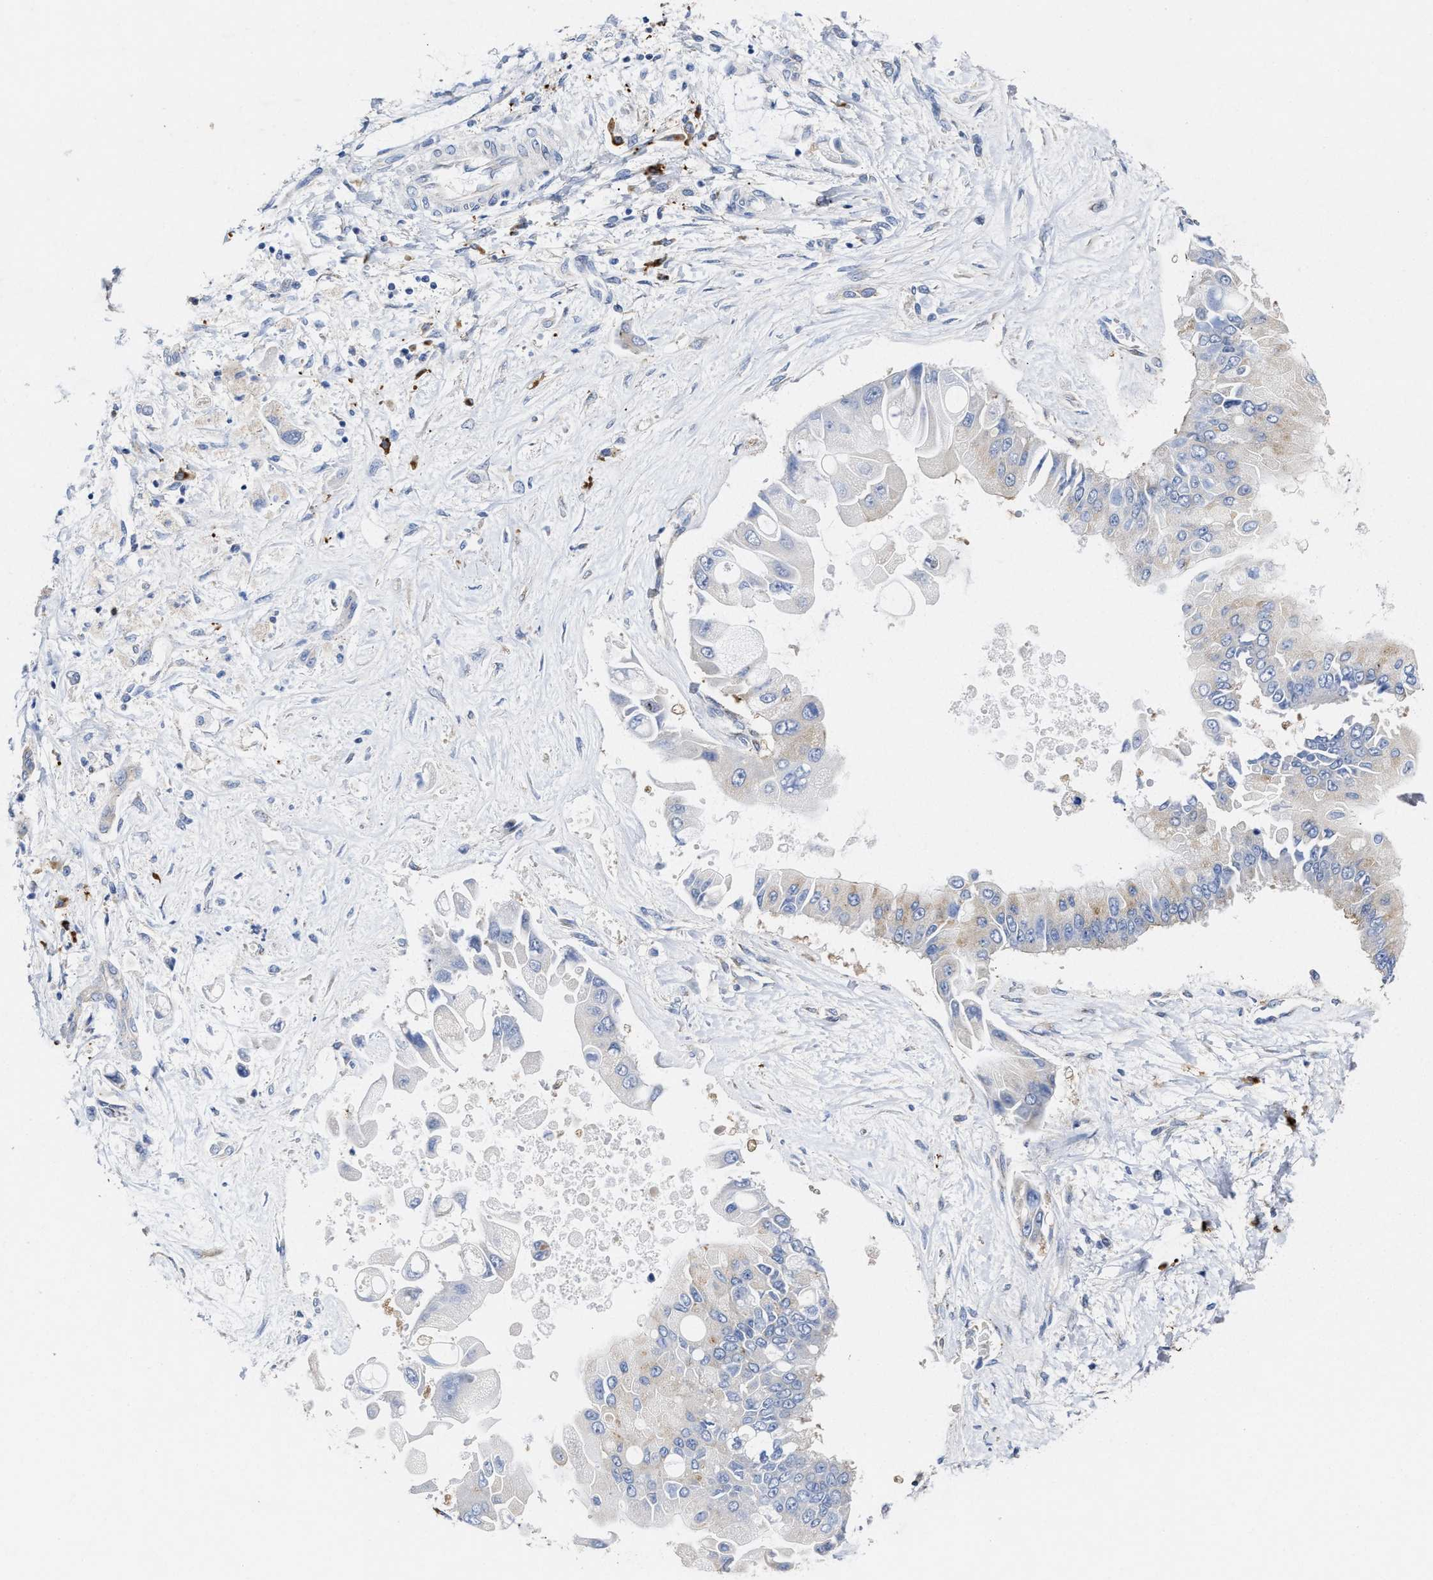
{"staining": {"intensity": "weak", "quantity": "<25%", "location": "cytoplasmic/membranous"}, "tissue": "liver cancer", "cell_type": "Tumor cells", "image_type": "cancer", "snomed": [{"axis": "morphology", "description": "Cholangiocarcinoma"}, {"axis": "topography", "description": "Liver"}], "caption": "This is a photomicrograph of immunohistochemistry (IHC) staining of liver cancer, which shows no expression in tumor cells.", "gene": "PPP1R15A", "patient": {"sex": "male", "age": 50}}